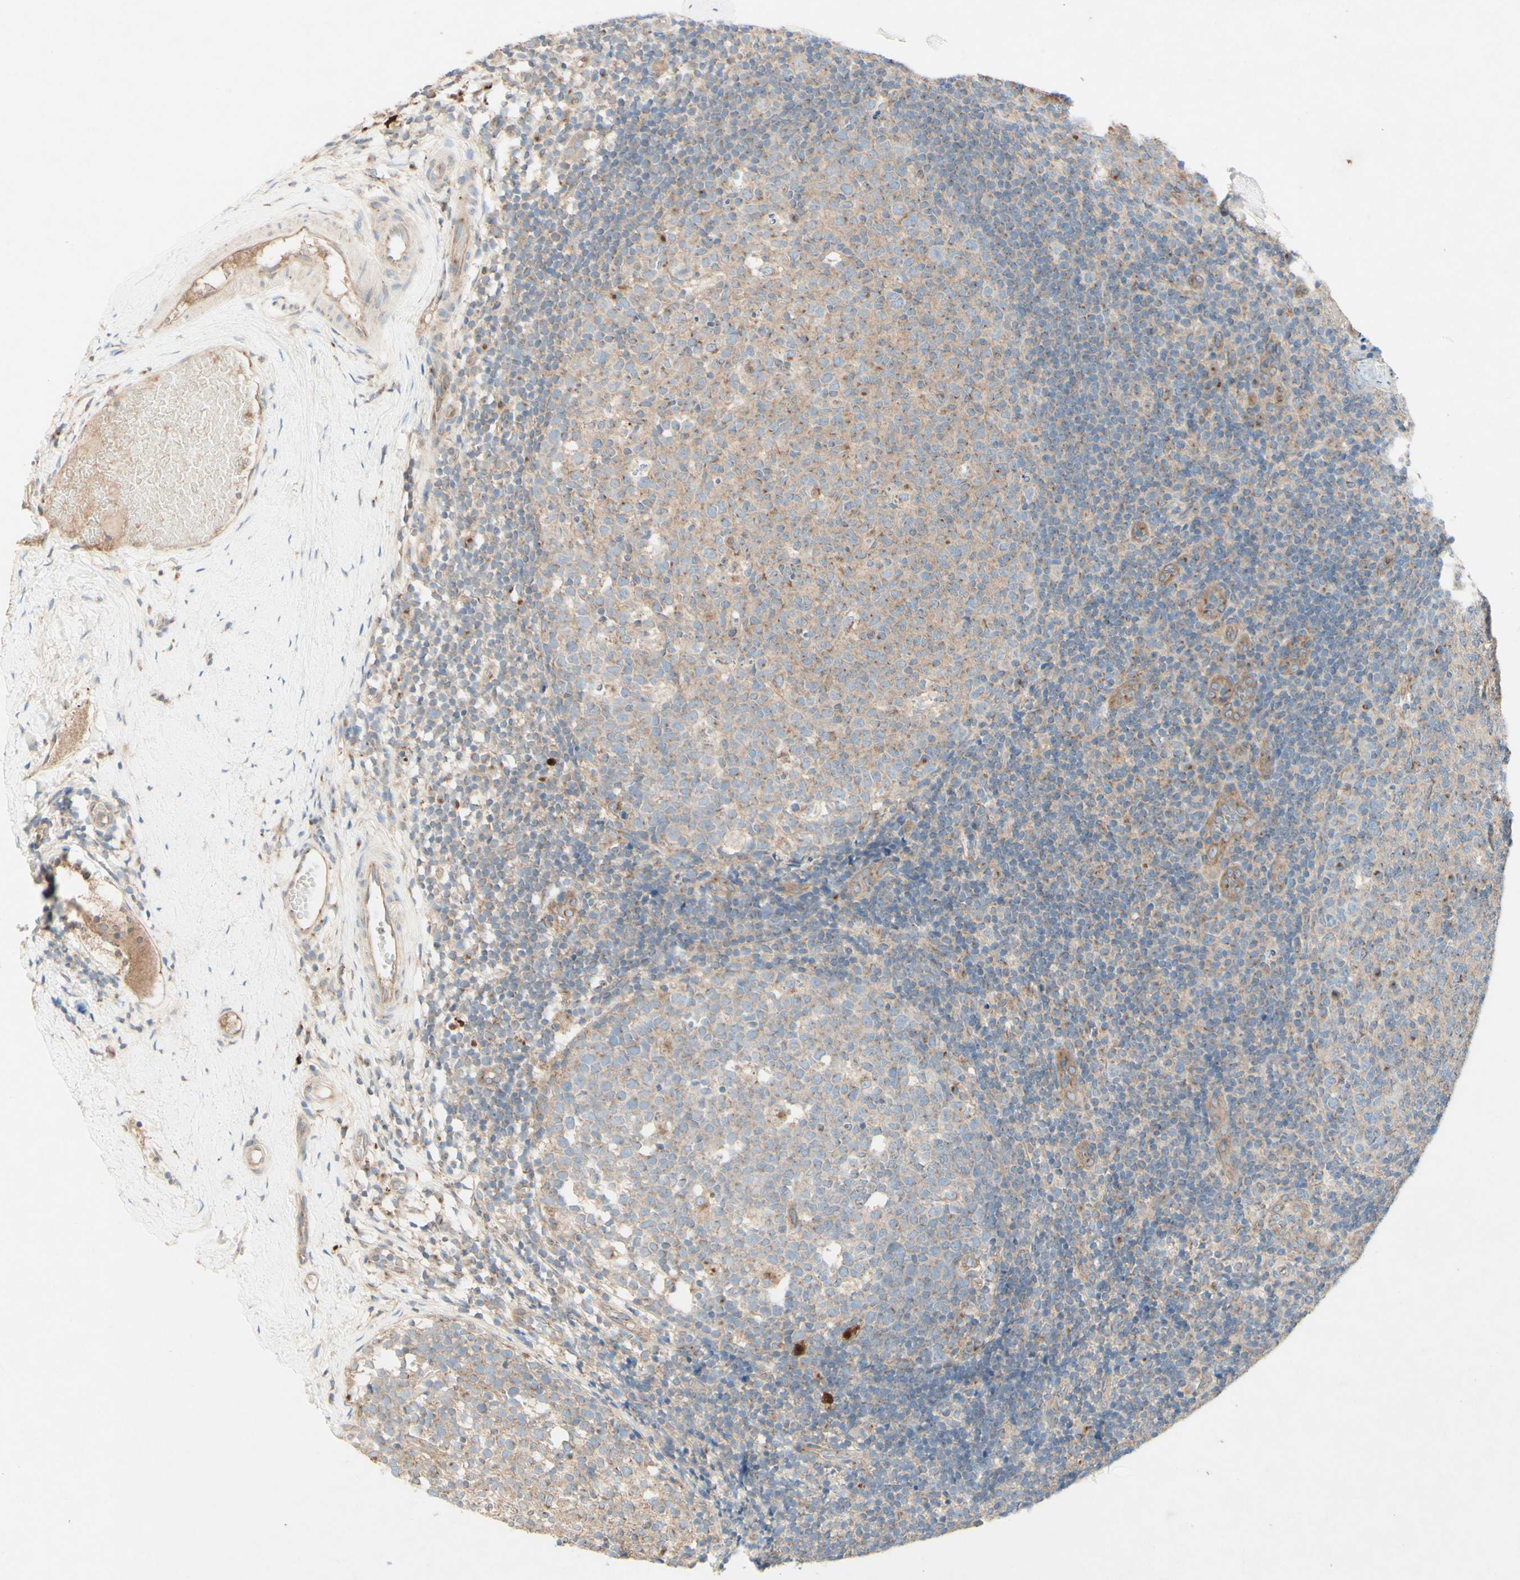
{"staining": {"intensity": "weak", "quantity": "25%-75%", "location": "cytoplasmic/membranous"}, "tissue": "tonsil", "cell_type": "Germinal center cells", "image_type": "normal", "snomed": [{"axis": "morphology", "description": "Normal tissue, NOS"}, {"axis": "topography", "description": "Tonsil"}], "caption": "Tonsil stained for a protein exhibits weak cytoplasmic/membranous positivity in germinal center cells. The protein of interest is shown in brown color, while the nuclei are stained blue.", "gene": "MTM1", "patient": {"sex": "female", "age": 19}}